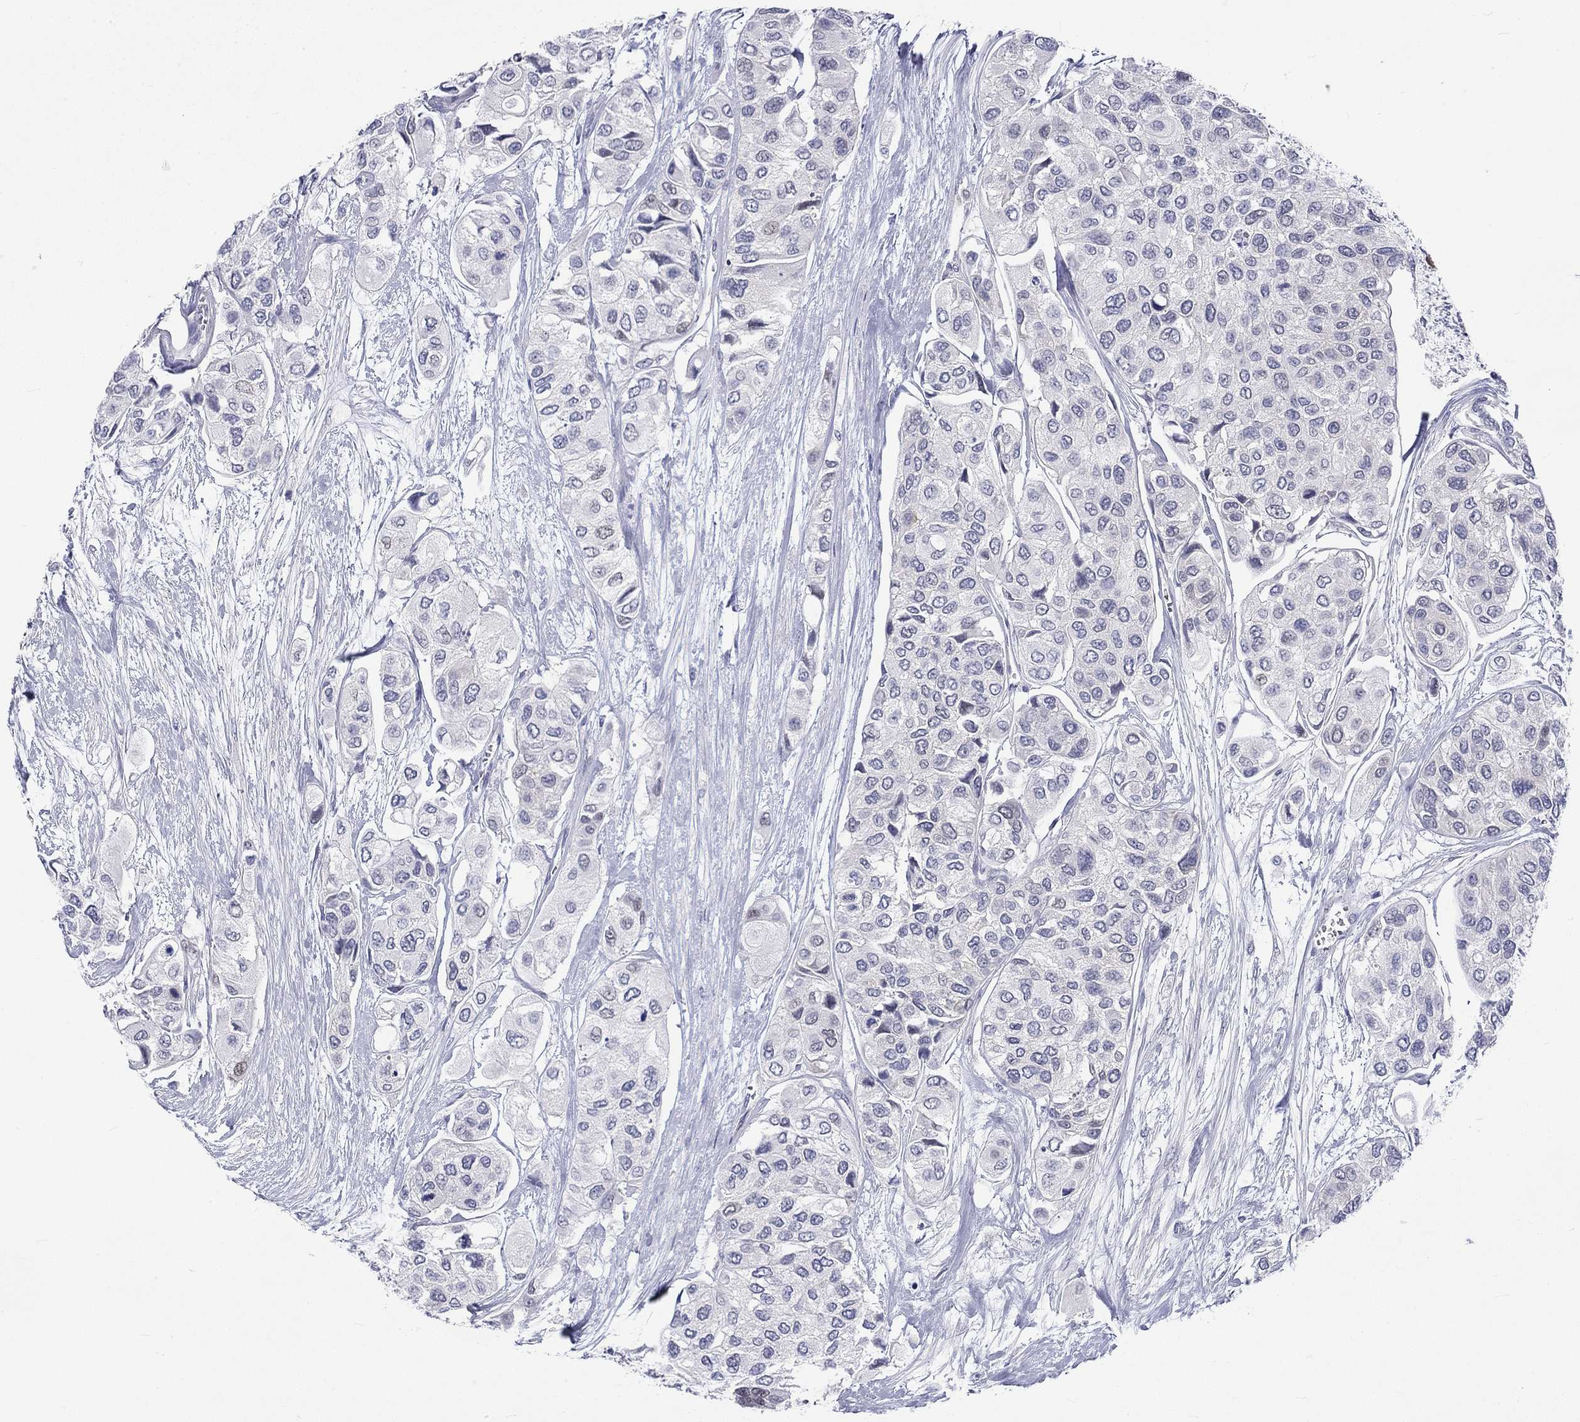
{"staining": {"intensity": "negative", "quantity": "none", "location": "none"}, "tissue": "urothelial cancer", "cell_type": "Tumor cells", "image_type": "cancer", "snomed": [{"axis": "morphology", "description": "Urothelial carcinoma, High grade"}, {"axis": "topography", "description": "Urinary bladder"}], "caption": "A histopathology image of human urothelial carcinoma (high-grade) is negative for staining in tumor cells. The staining is performed using DAB (3,3'-diaminobenzidine) brown chromogen with nuclei counter-stained in using hematoxylin.", "gene": "CERS1", "patient": {"sex": "male", "age": 77}}